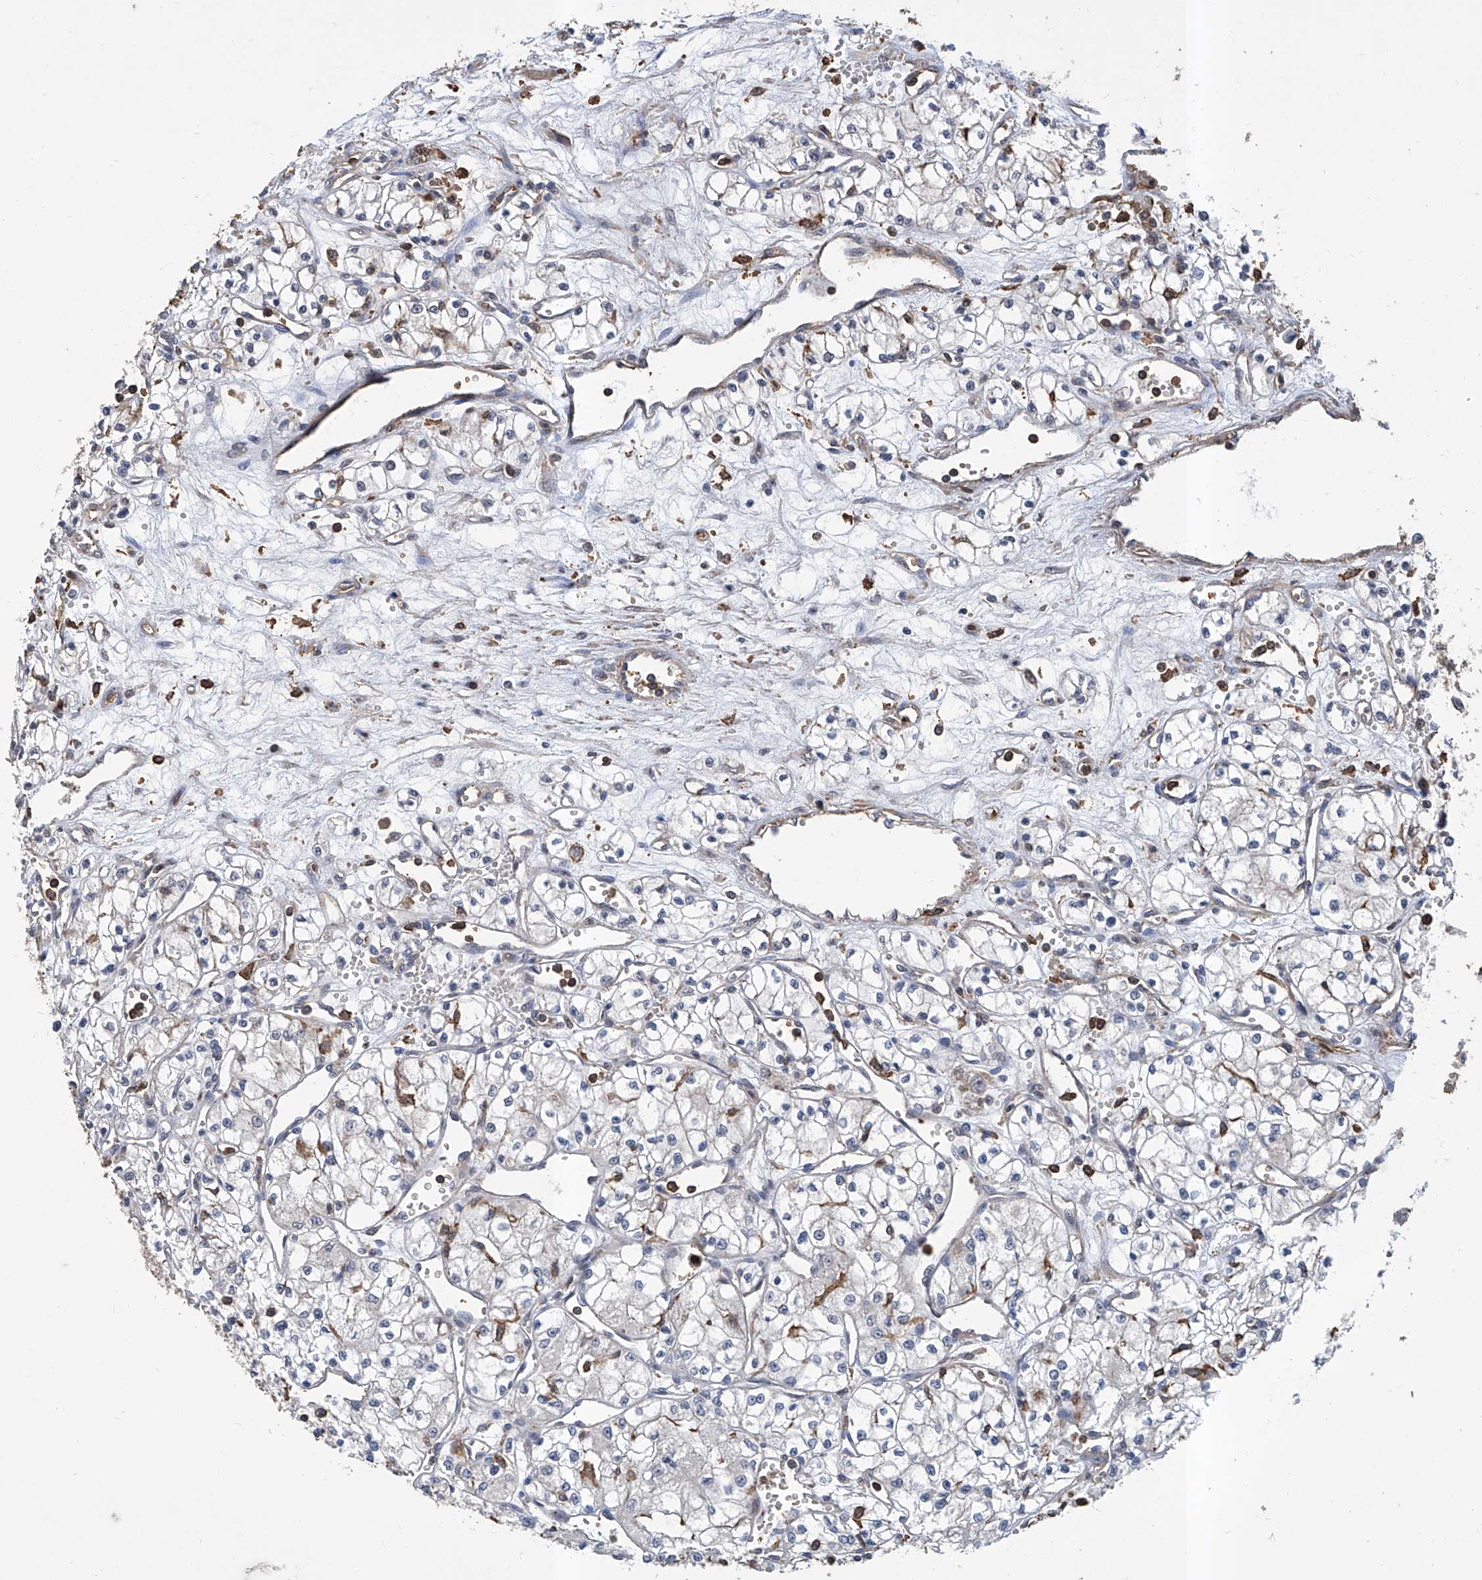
{"staining": {"intensity": "negative", "quantity": "none", "location": "none"}, "tissue": "renal cancer", "cell_type": "Tumor cells", "image_type": "cancer", "snomed": [{"axis": "morphology", "description": "Normal tissue, NOS"}, {"axis": "morphology", "description": "Adenocarcinoma, NOS"}, {"axis": "topography", "description": "Kidney"}], "caption": "The image exhibits no significant expression in tumor cells of renal cancer.", "gene": "GPT", "patient": {"sex": "male", "age": 59}}